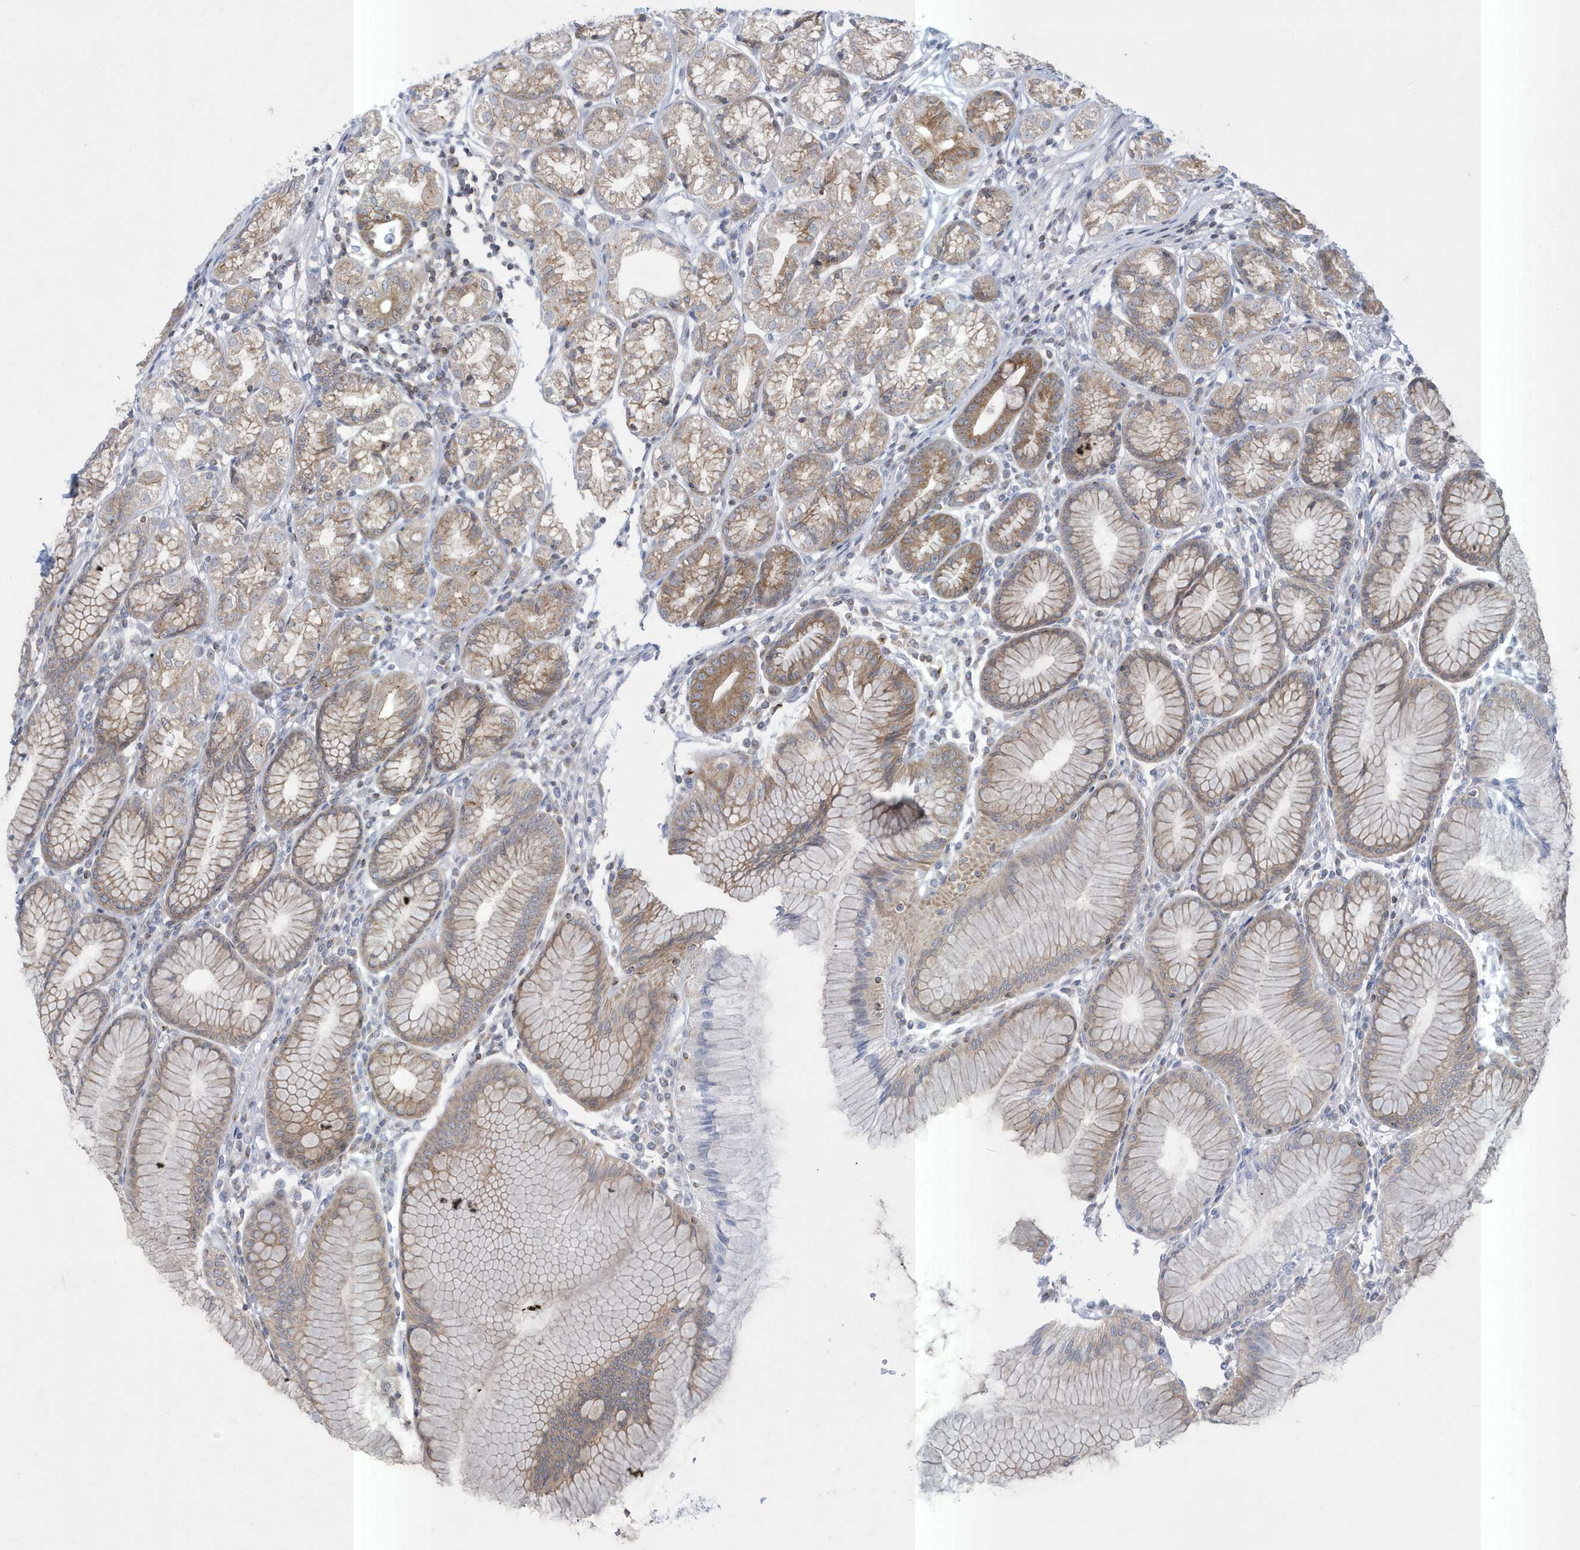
{"staining": {"intensity": "weak", "quantity": ">75%", "location": "cytoplasmic/membranous"}, "tissue": "stomach", "cell_type": "Glandular cells", "image_type": "normal", "snomed": [{"axis": "morphology", "description": "Normal tissue, NOS"}, {"axis": "topography", "description": "Stomach"}], "caption": "The micrograph demonstrates staining of benign stomach, revealing weak cytoplasmic/membranous protein positivity (brown color) within glandular cells.", "gene": "SLAMF9", "patient": {"sex": "female", "age": 57}}